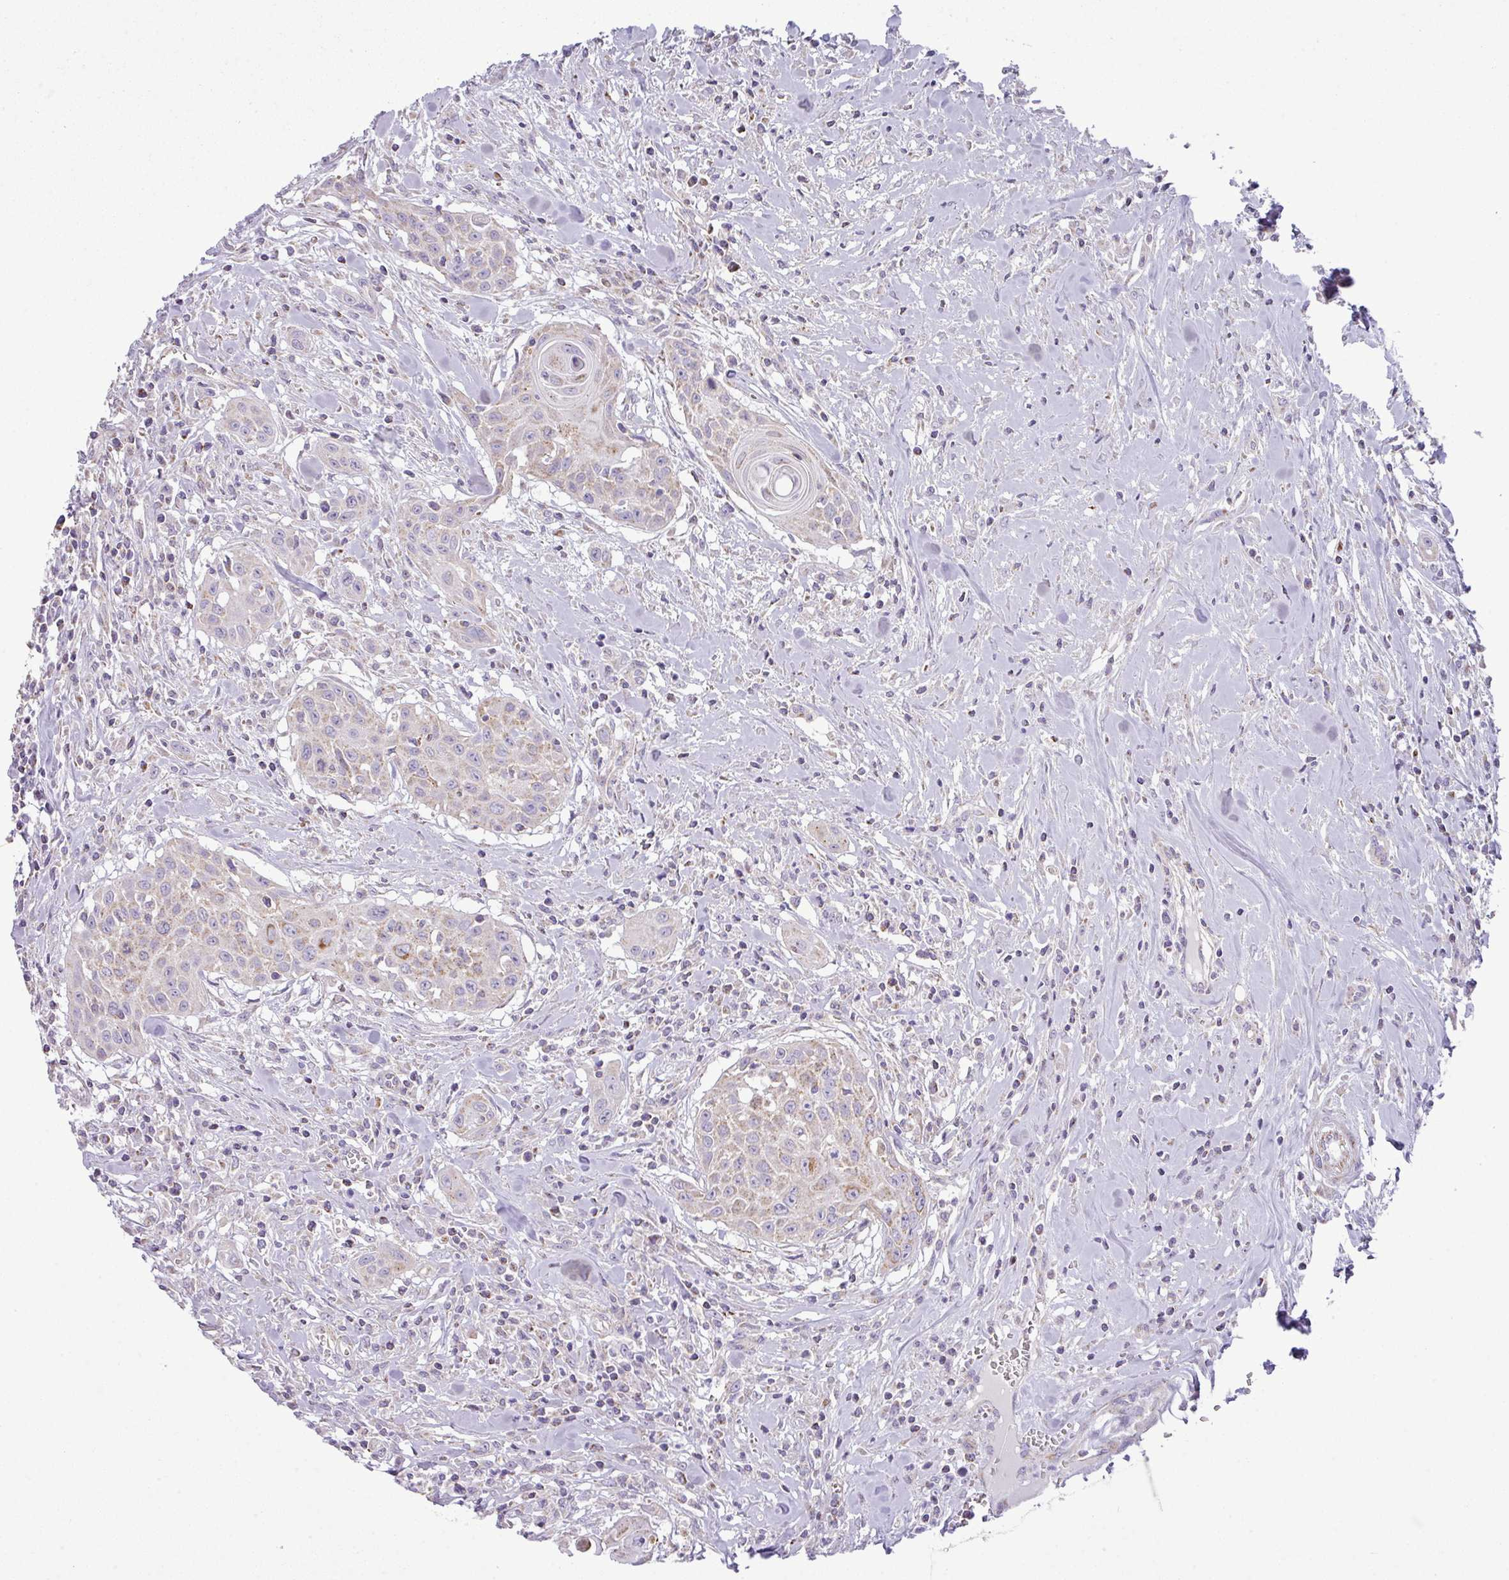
{"staining": {"intensity": "moderate", "quantity": "25%-75%", "location": "cytoplasmic/membranous"}, "tissue": "head and neck cancer", "cell_type": "Tumor cells", "image_type": "cancer", "snomed": [{"axis": "morphology", "description": "Squamous cell carcinoma, NOS"}, {"axis": "topography", "description": "Lymph node"}, {"axis": "topography", "description": "Salivary gland"}, {"axis": "topography", "description": "Head-Neck"}], "caption": "Immunohistochemistry photomicrograph of human head and neck cancer (squamous cell carcinoma) stained for a protein (brown), which demonstrates medium levels of moderate cytoplasmic/membranous staining in approximately 25%-75% of tumor cells.", "gene": "ZNF81", "patient": {"sex": "female", "age": 74}}